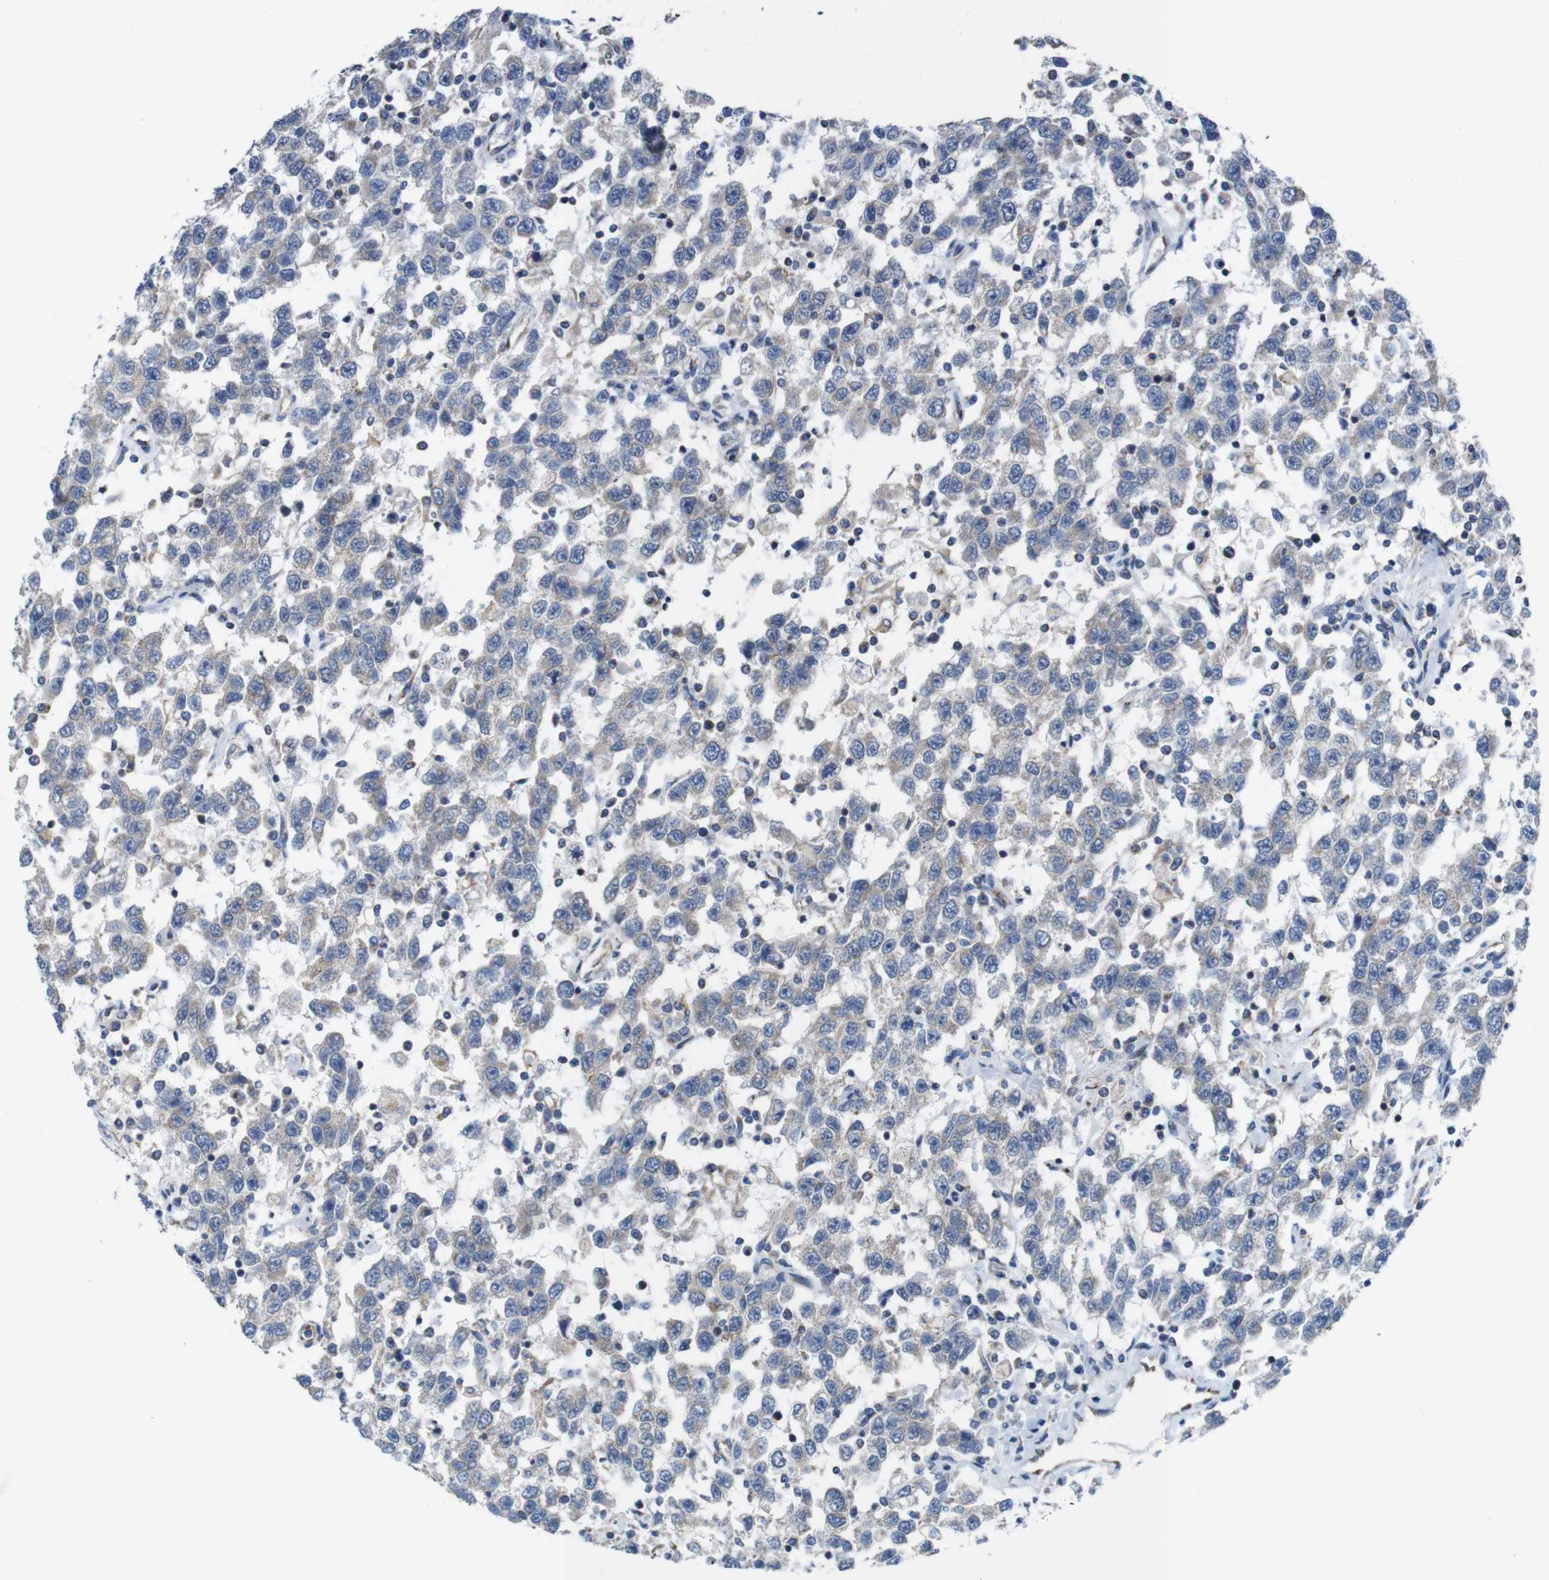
{"staining": {"intensity": "moderate", "quantity": "<25%", "location": "cytoplasmic/membranous"}, "tissue": "testis cancer", "cell_type": "Tumor cells", "image_type": "cancer", "snomed": [{"axis": "morphology", "description": "Seminoma, NOS"}, {"axis": "topography", "description": "Testis"}], "caption": "Immunohistochemical staining of human testis cancer (seminoma) demonstrates moderate cytoplasmic/membranous protein staining in approximately <25% of tumor cells. The staining is performed using DAB brown chromogen to label protein expression. The nuclei are counter-stained blue using hematoxylin.", "gene": "EFCAB14", "patient": {"sex": "male", "age": 41}}